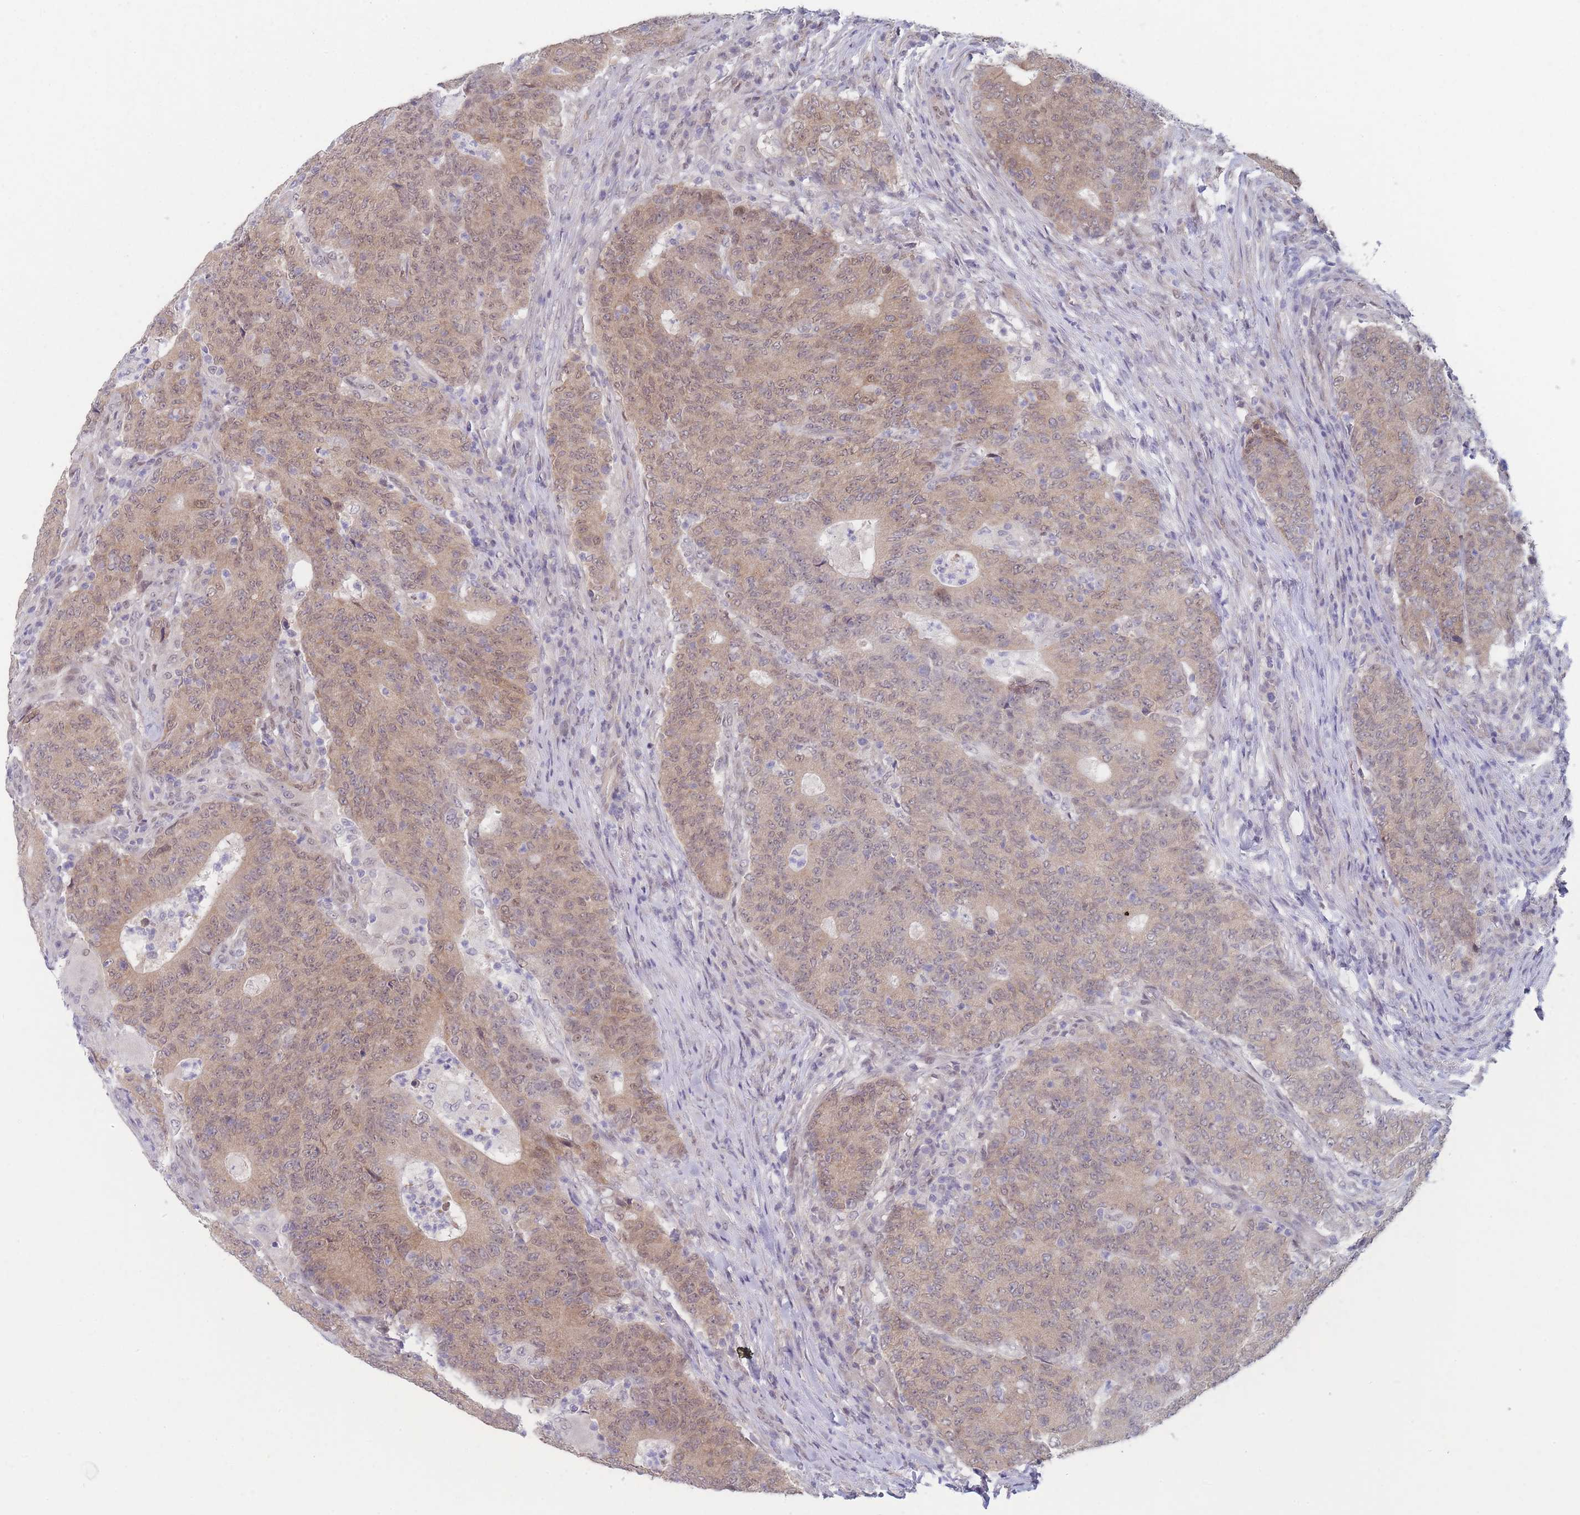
{"staining": {"intensity": "weak", "quantity": ">75%", "location": "cytoplasmic/membranous,nuclear"}, "tissue": "colorectal cancer", "cell_type": "Tumor cells", "image_type": "cancer", "snomed": [{"axis": "morphology", "description": "Adenocarcinoma, NOS"}, {"axis": "topography", "description": "Colon"}], "caption": "This is a micrograph of immunohistochemistry (IHC) staining of adenocarcinoma (colorectal), which shows weak expression in the cytoplasmic/membranous and nuclear of tumor cells.", "gene": "ANKRD10", "patient": {"sex": "female", "age": 75}}